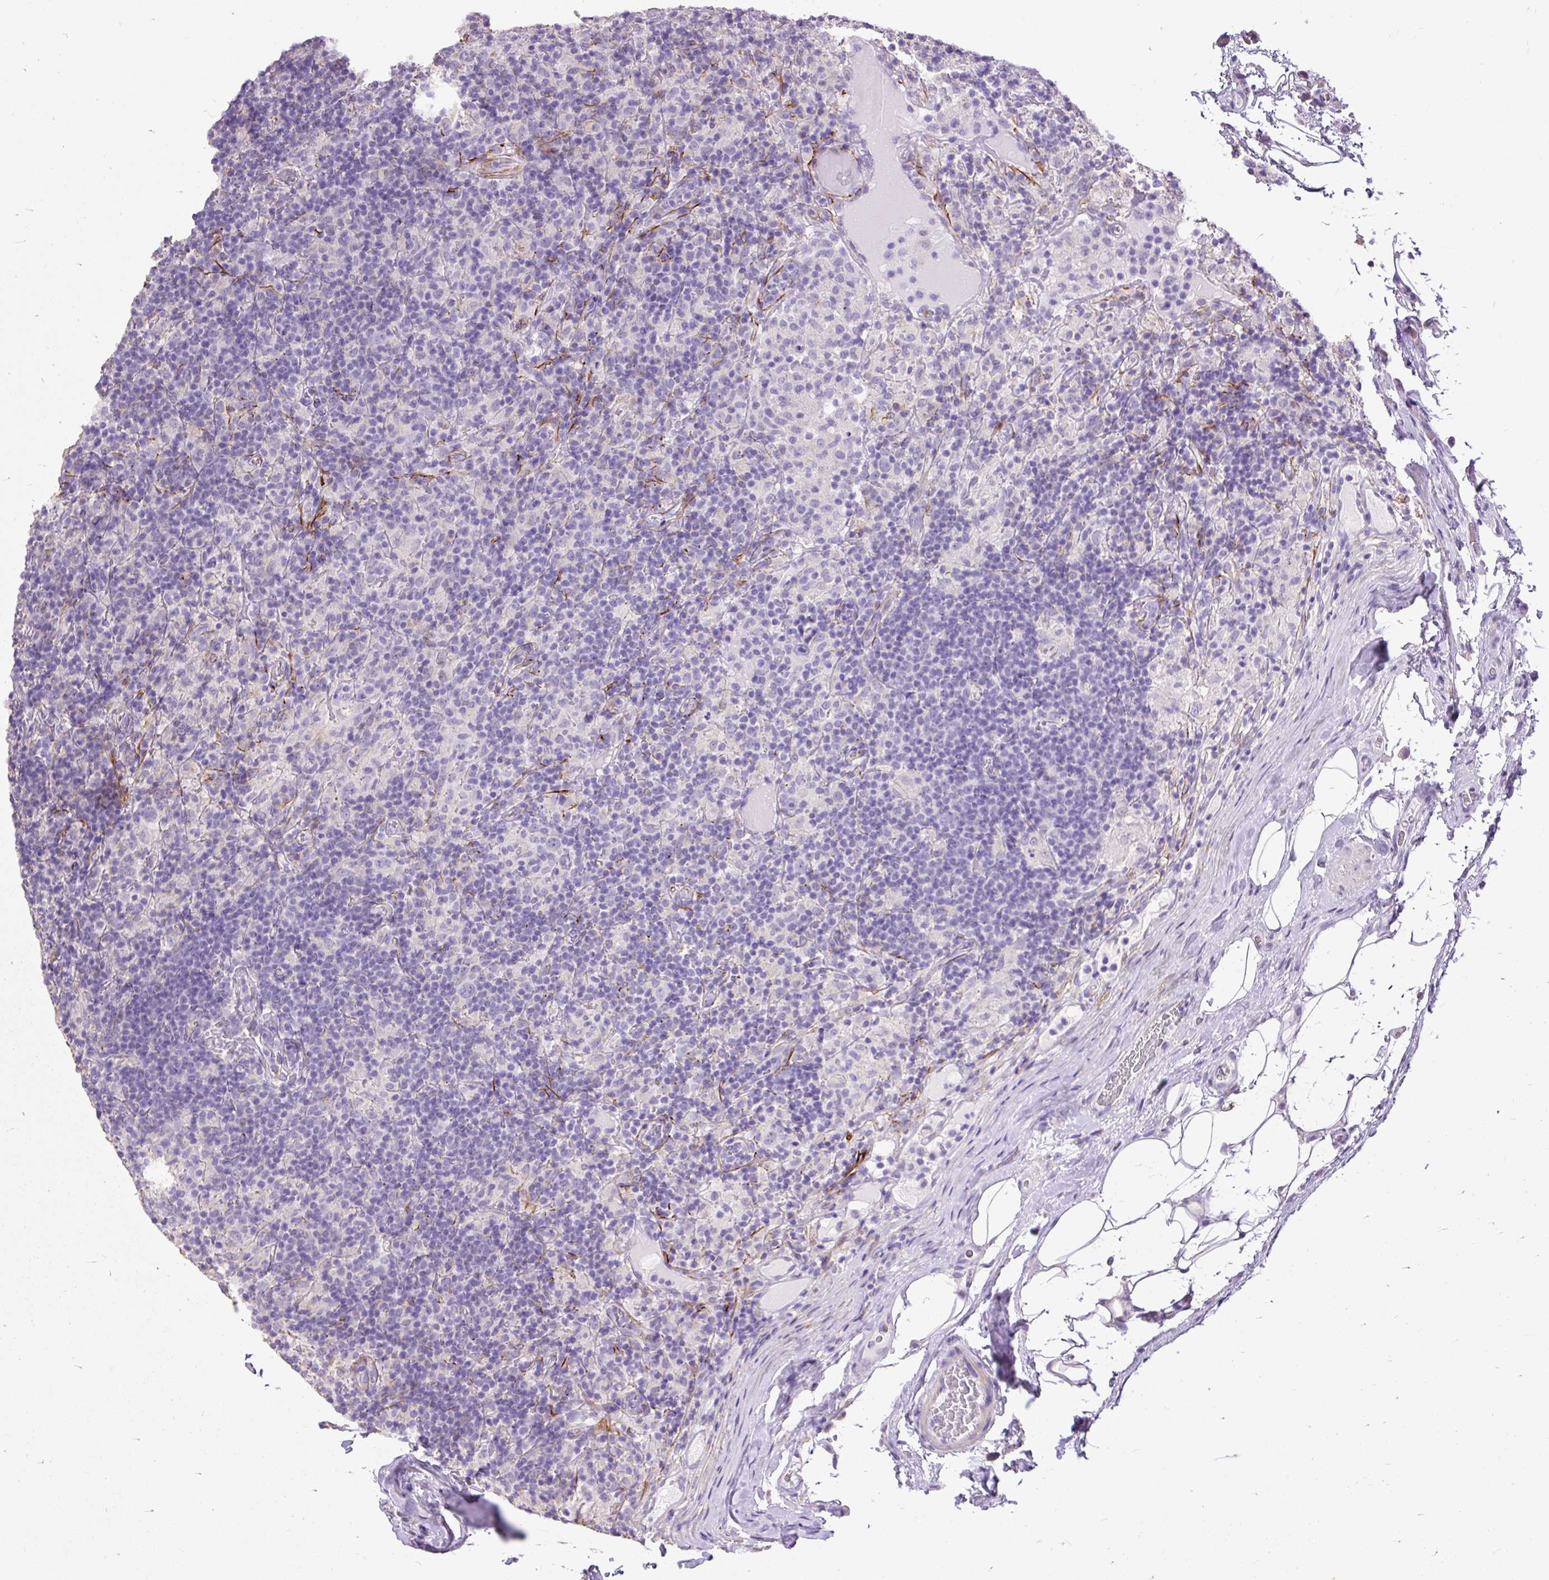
{"staining": {"intensity": "negative", "quantity": "none", "location": "none"}, "tissue": "lymphoma", "cell_type": "Tumor cells", "image_type": "cancer", "snomed": [{"axis": "morphology", "description": "Hodgkin's disease, NOS"}, {"axis": "topography", "description": "Lymph node"}], "caption": "There is no significant positivity in tumor cells of lymphoma. Brightfield microscopy of immunohistochemistry (IHC) stained with DAB (brown) and hematoxylin (blue), captured at high magnification.", "gene": "GBX1", "patient": {"sex": "male", "age": 70}}